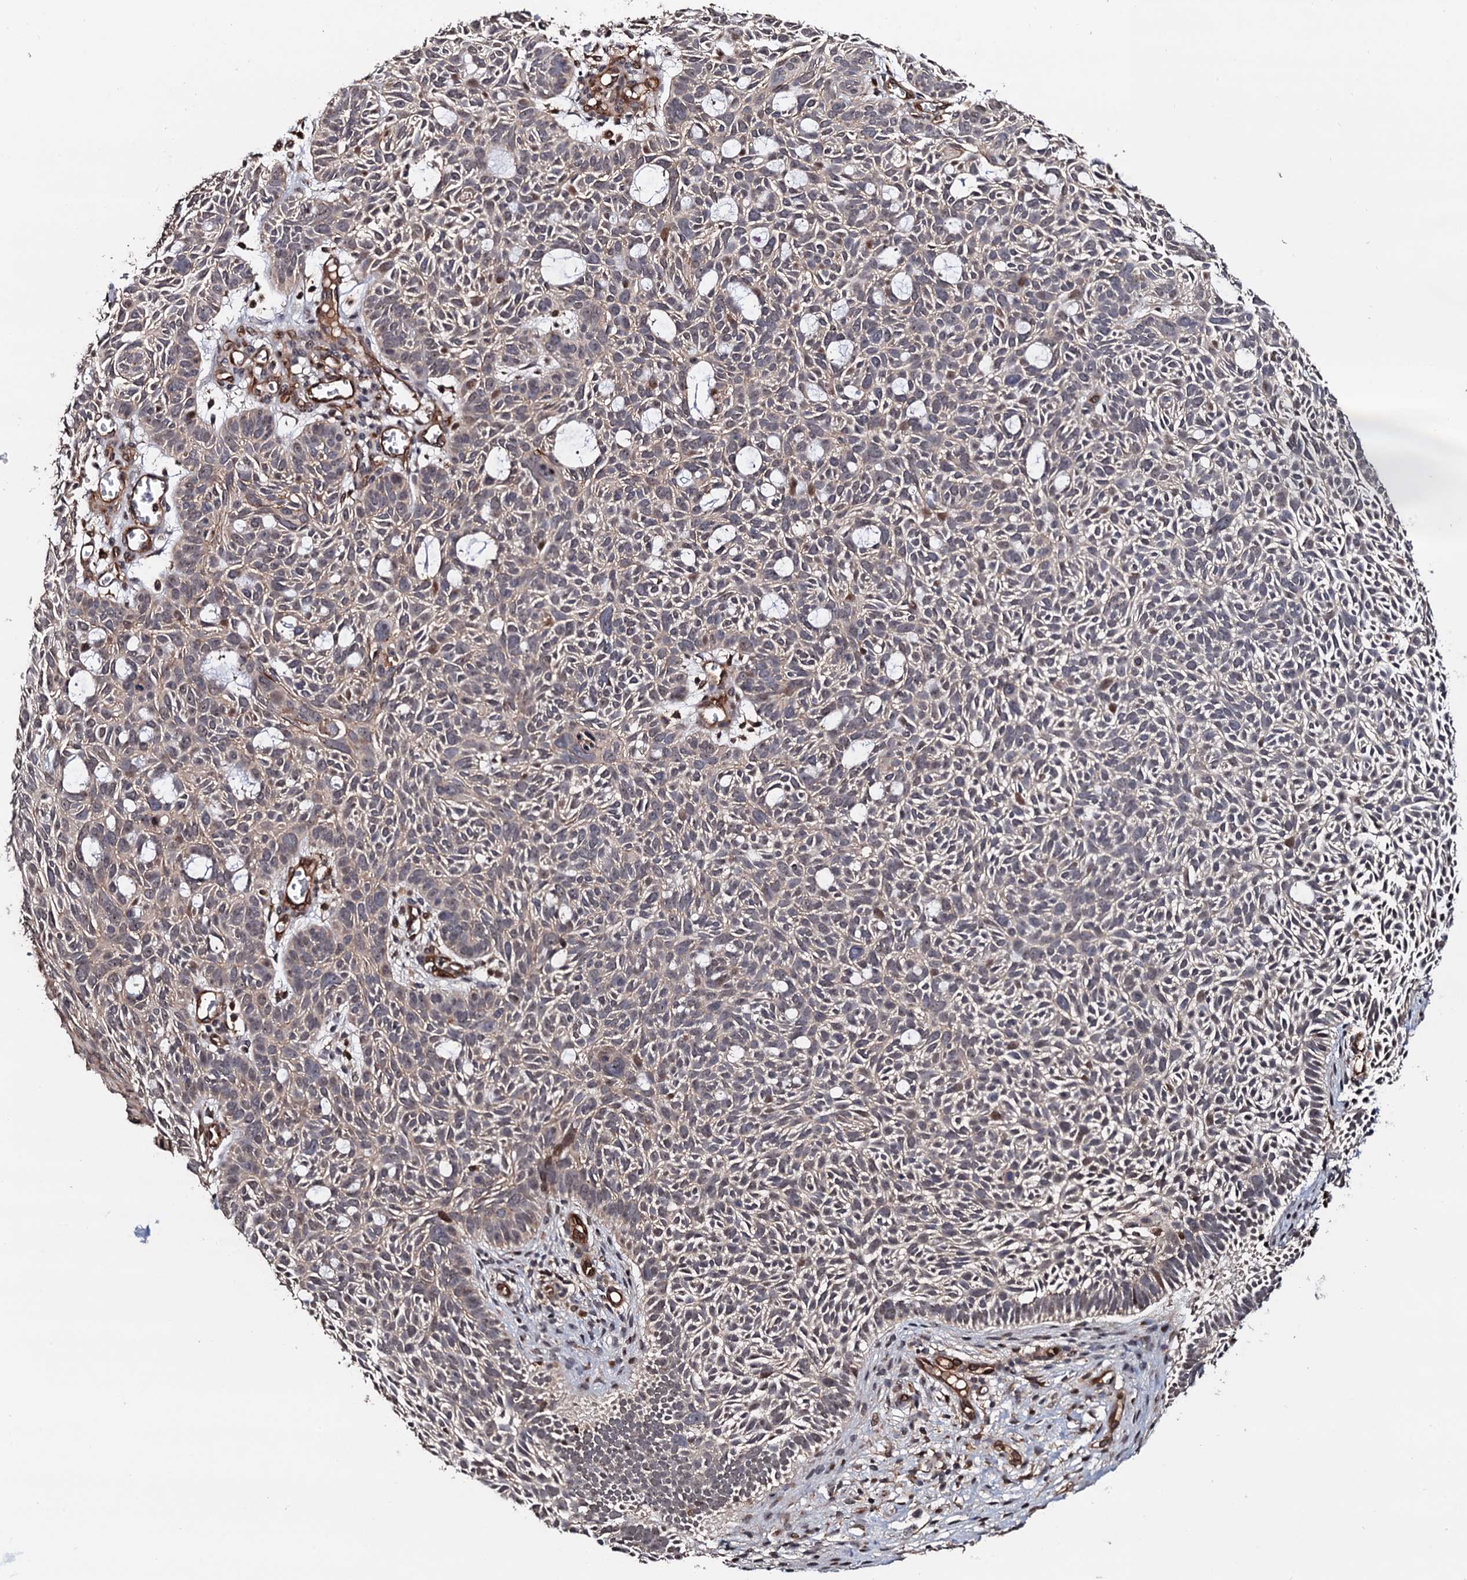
{"staining": {"intensity": "weak", "quantity": "<25%", "location": "cytoplasmic/membranous"}, "tissue": "skin cancer", "cell_type": "Tumor cells", "image_type": "cancer", "snomed": [{"axis": "morphology", "description": "Basal cell carcinoma"}, {"axis": "topography", "description": "Skin"}], "caption": "Immunohistochemistry histopathology image of neoplastic tissue: human skin cancer stained with DAB (3,3'-diaminobenzidine) demonstrates no significant protein expression in tumor cells.", "gene": "BORA", "patient": {"sex": "male", "age": 69}}